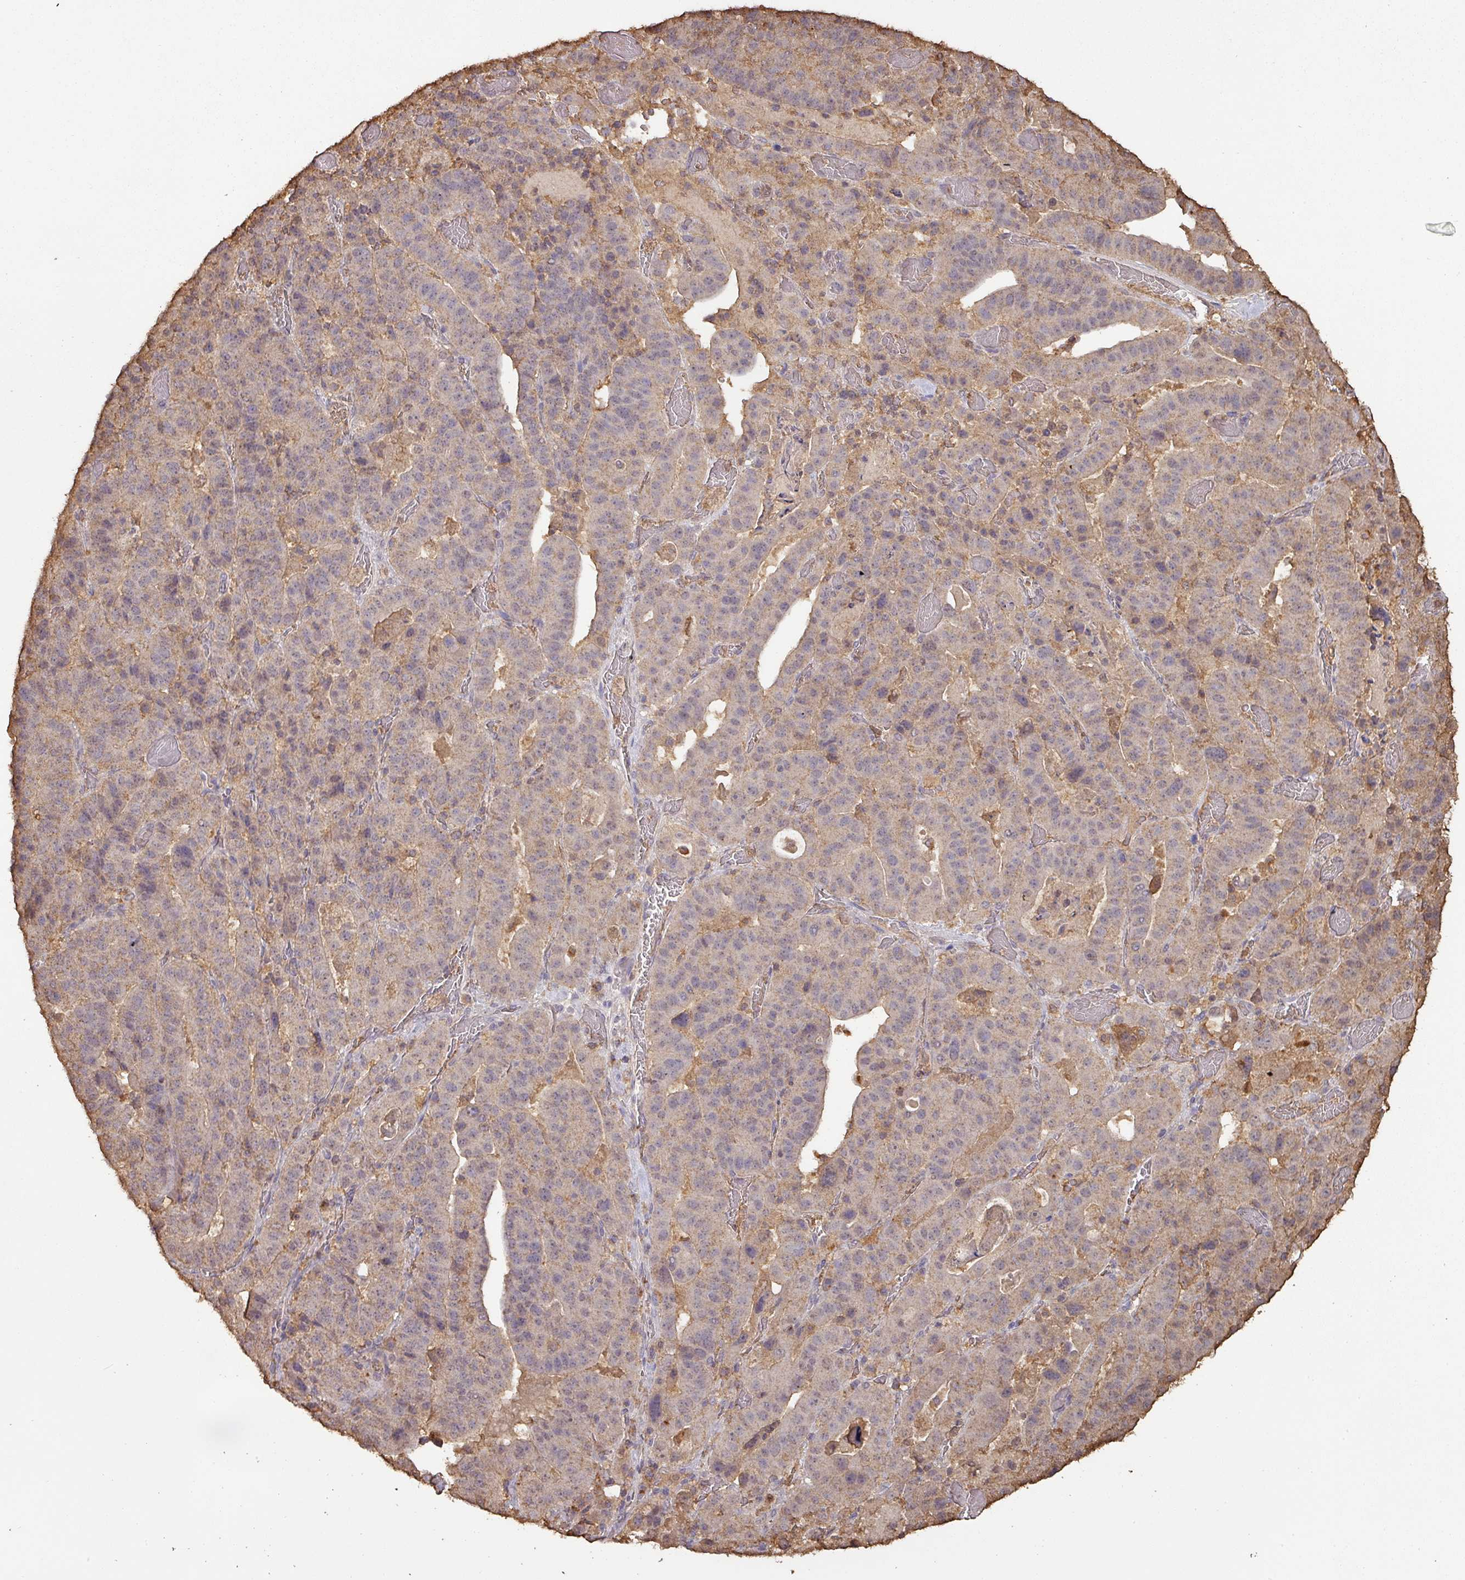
{"staining": {"intensity": "weak", "quantity": "<25%", "location": "cytoplasmic/membranous"}, "tissue": "stomach cancer", "cell_type": "Tumor cells", "image_type": "cancer", "snomed": [{"axis": "morphology", "description": "Adenocarcinoma, NOS"}, {"axis": "topography", "description": "Stomach"}], "caption": "This image is of stomach cancer stained with IHC to label a protein in brown with the nuclei are counter-stained blue. There is no staining in tumor cells. The staining was performed using DAB (3,3'-diaminobenzidine) to visualize the protein expression in brown, while the nuclei were stained in blue with hematoxylin (Magnification: 20x).", "gene": "ATAT1", "patient": {"sex": "male", "age": 48}}